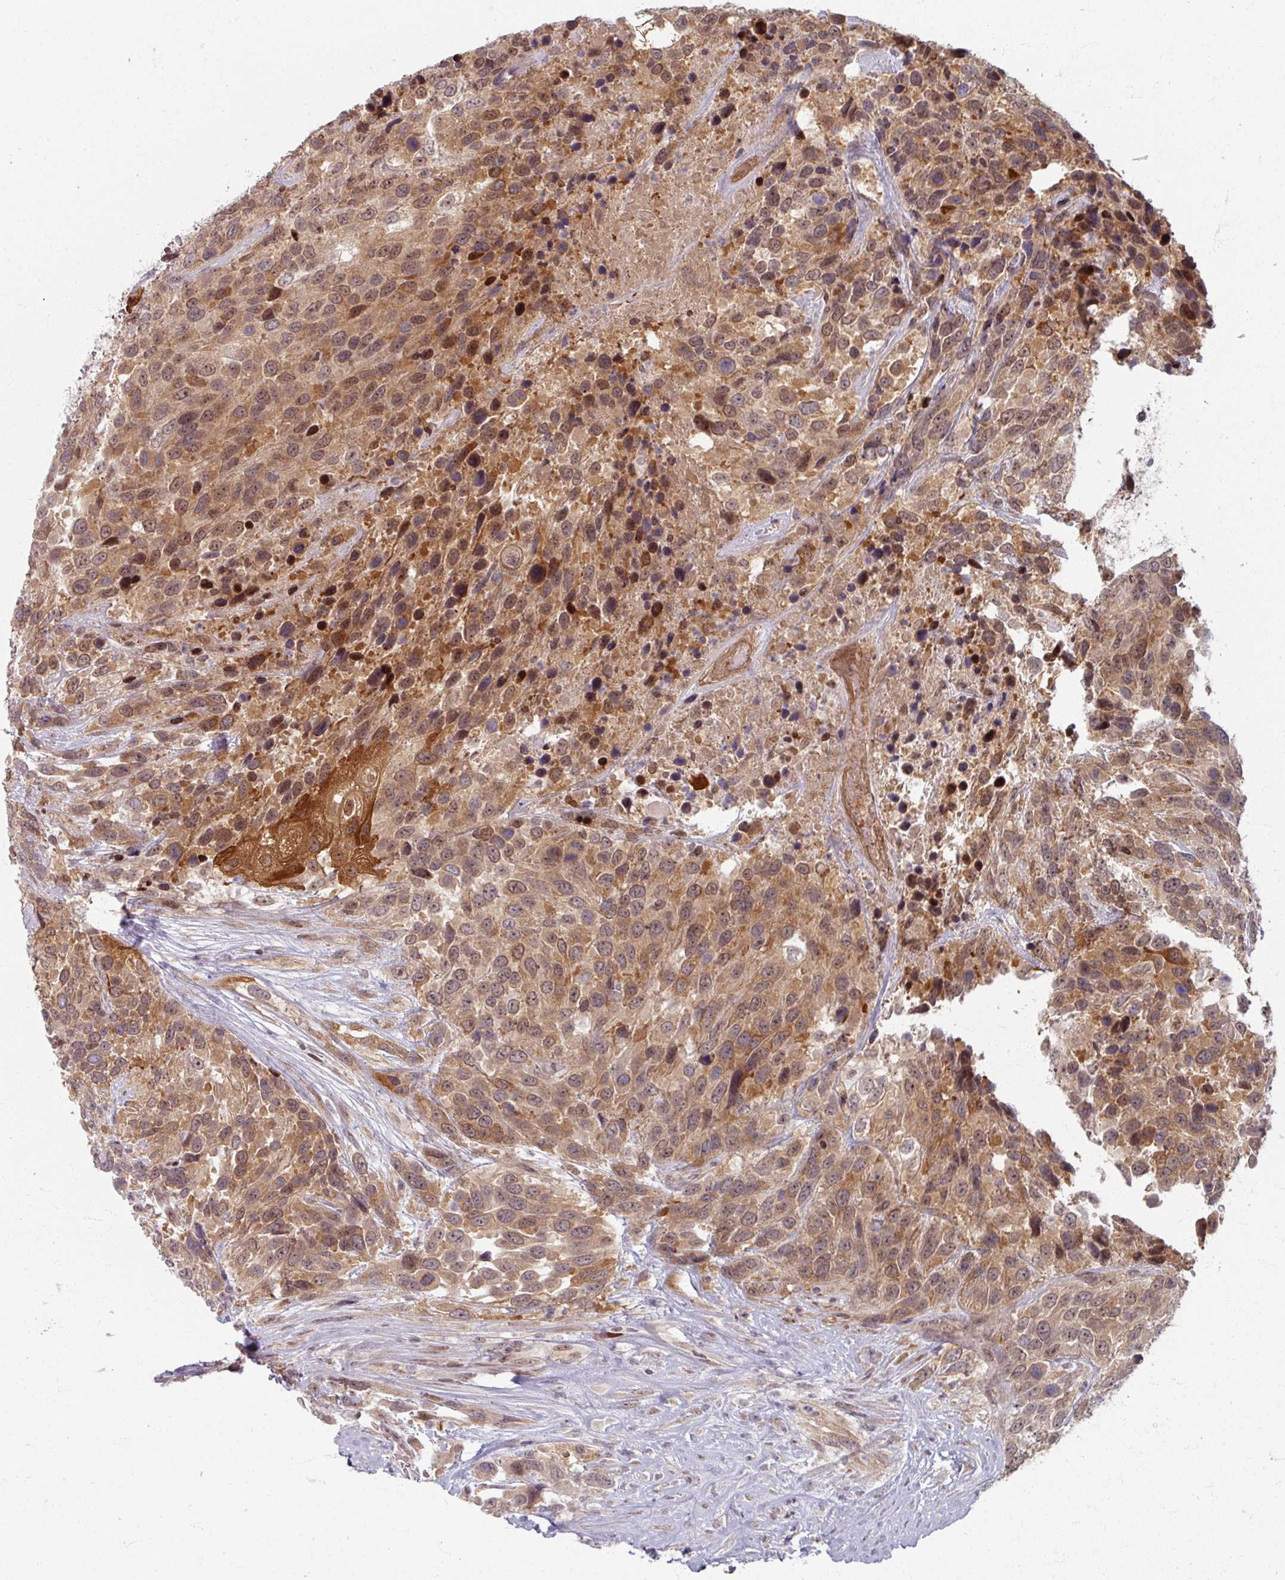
{"staining": {"intensity": "moderate", "quantity": ">75%", "location": "cytoplasmic/membranous,nuclear"}, "tissue": "urothelial cancer", "cell_type": "Tumor cells", "image_type": "cancer", "snomed": [{"axis": "morphology", "description": "Urothelial carcinoma, High grade"}, {"axis": "topography", "description": "Urinary bladder"}], "caption": "Immunohistochemical staining of high-grade urothelial carcinoma shows medium levels of moderate cytoplasmic/membranous and nuclear expression in about >75% of tumor cells. Nuclei are stained in blue.", "gene": "KLC3", "patient": {"sex": "female", "age": 70}}